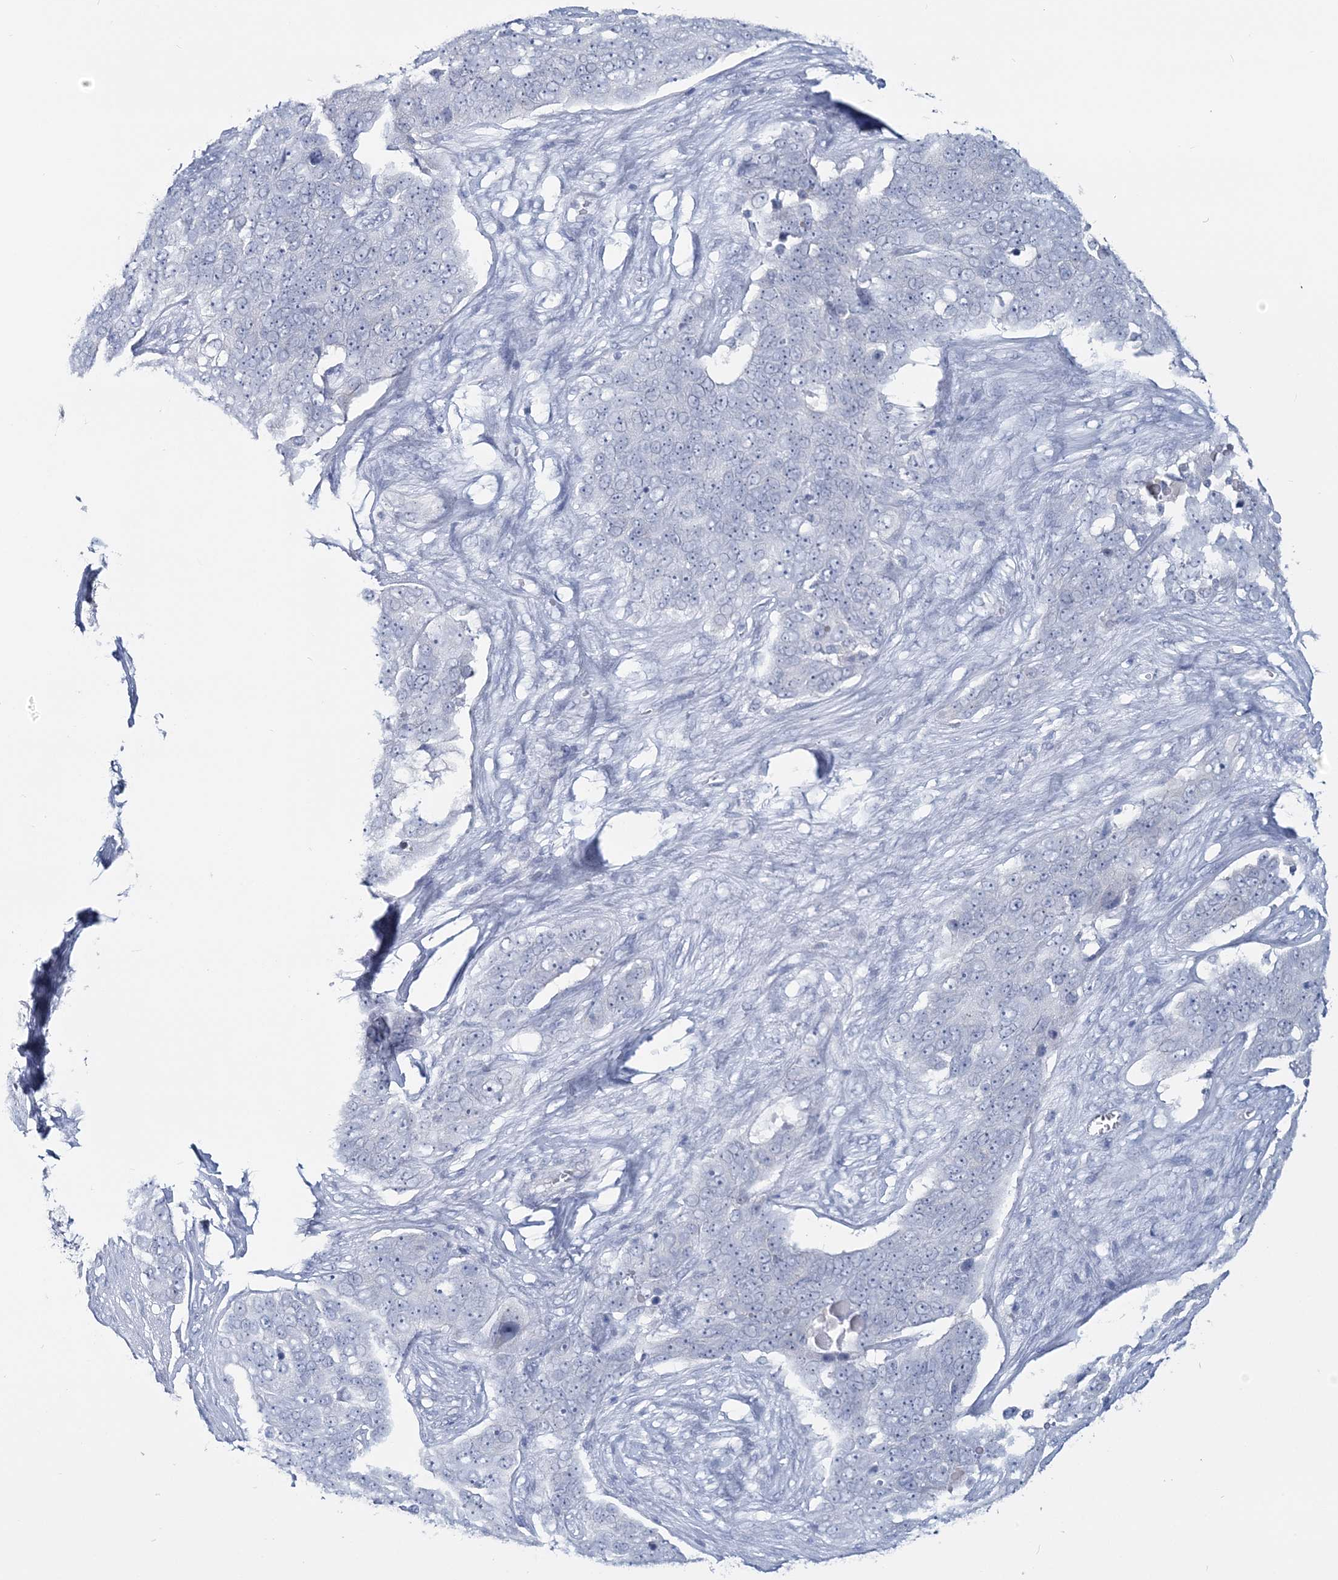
{"staining": {"intensity": "negative", "quantity": "none", "location": "none"}, "tissue": "ovarian cancer", "cell_type": "Tumor cells", "image_type": "cancer", "snomed": [{"axis": "morphology", "description": "Carcinoma, endometroid"}, {"axis": "topography", "description": "Ovary"}], "caption": "Tumor cells show no significant protein positivity in ovarian cancer.", "gene": "CYP3A4", "patient": {"sex": "female", "age": 51}}